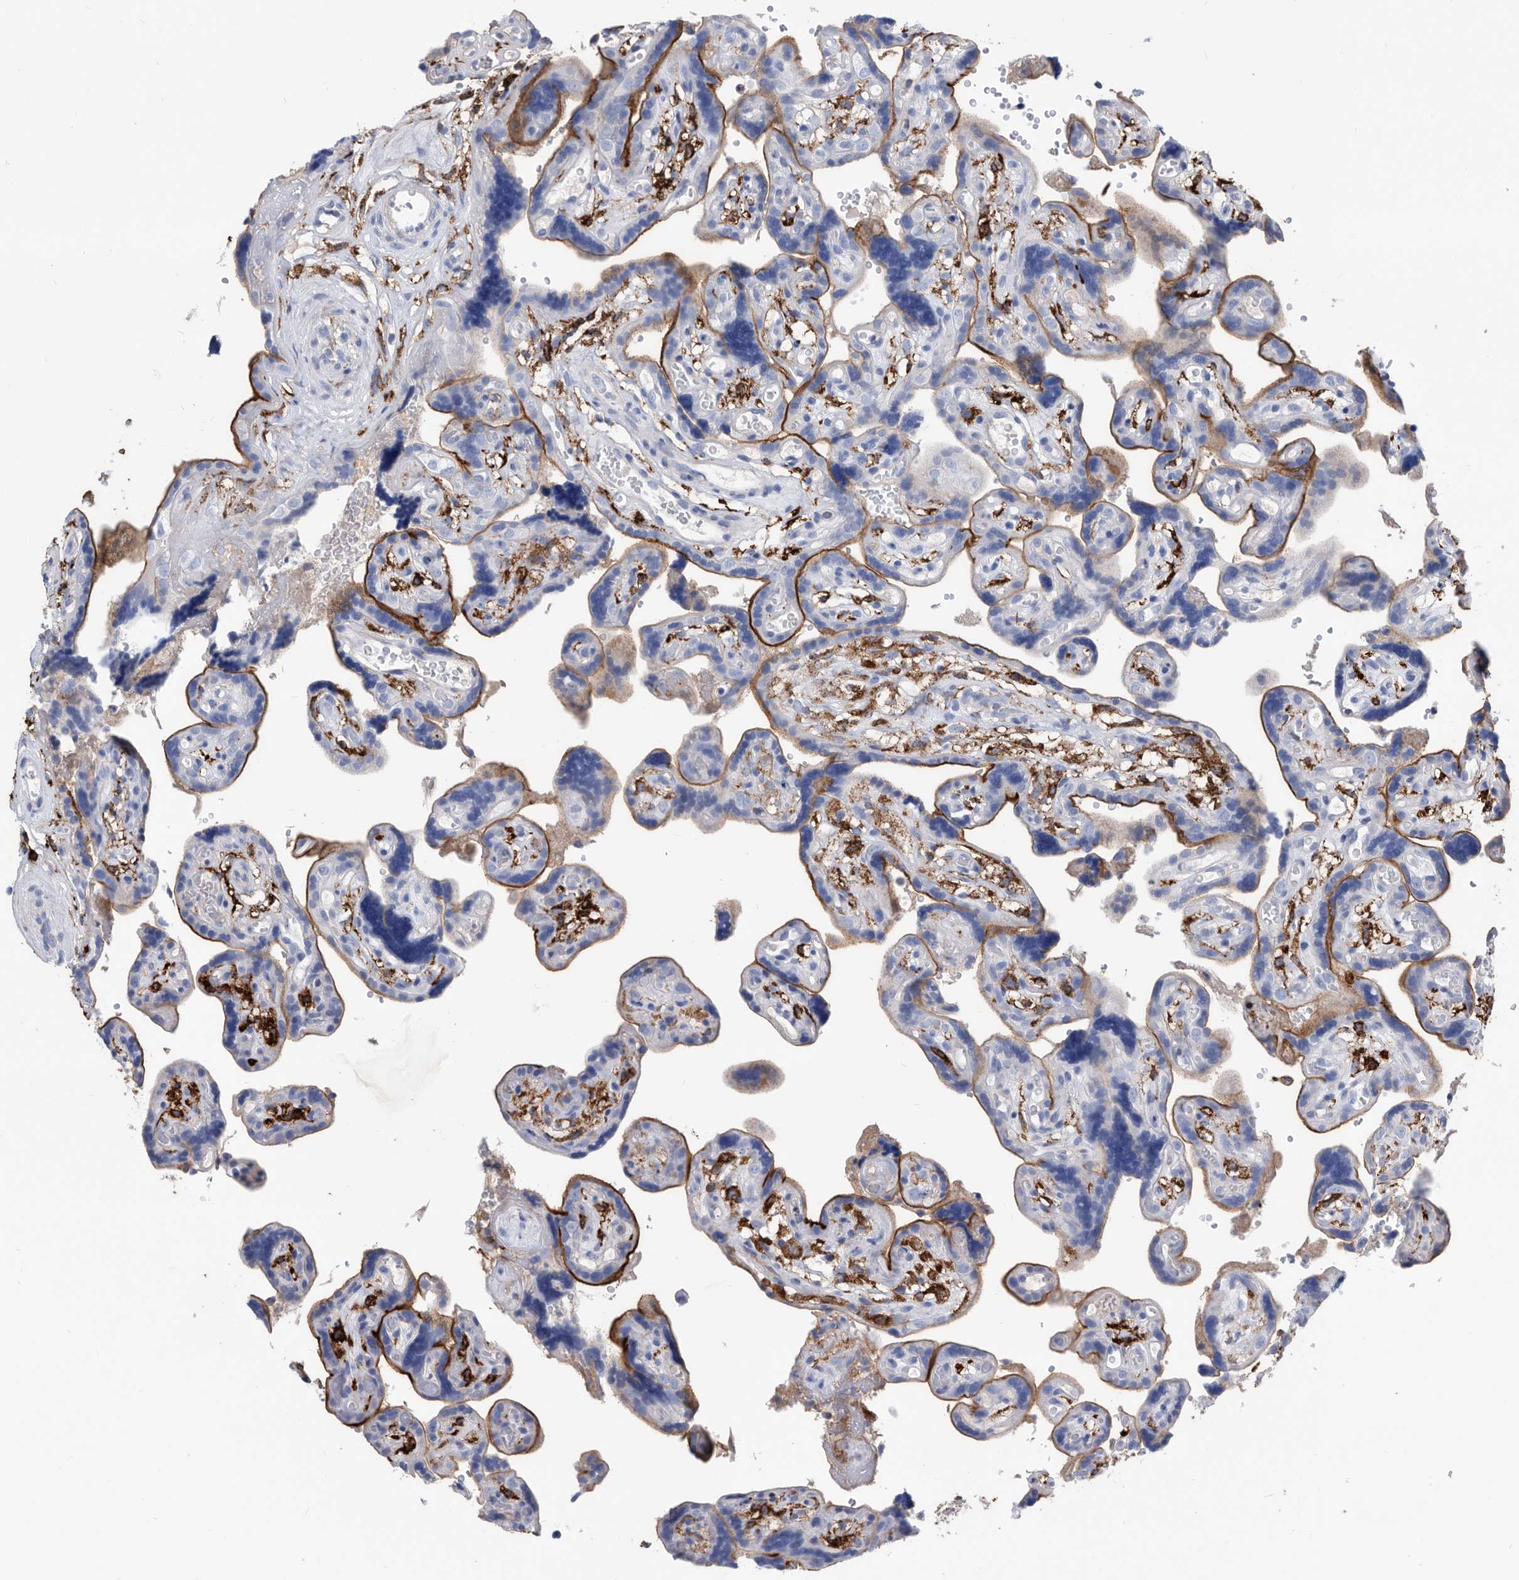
{"staining": {"intensity": "negative", "quantity": "none", "location": "none"}, "tissue": "placenta", "cell_type": "Decidual cells", "image_type": "normal", "snomed": [{"axis": "morphology", "description": "Normal tissue, NOS"}, {"axis": "topography", "description": "Placenta"}], "caption": "High power microscopy histopathology image of an immunohistochemistry (IHC) histopathology image of unremarkable placenta, revealing no significant positivity in decidual cells.", "gene": "MS4A4A", "patient": {"sex": "female", "age": 30}}